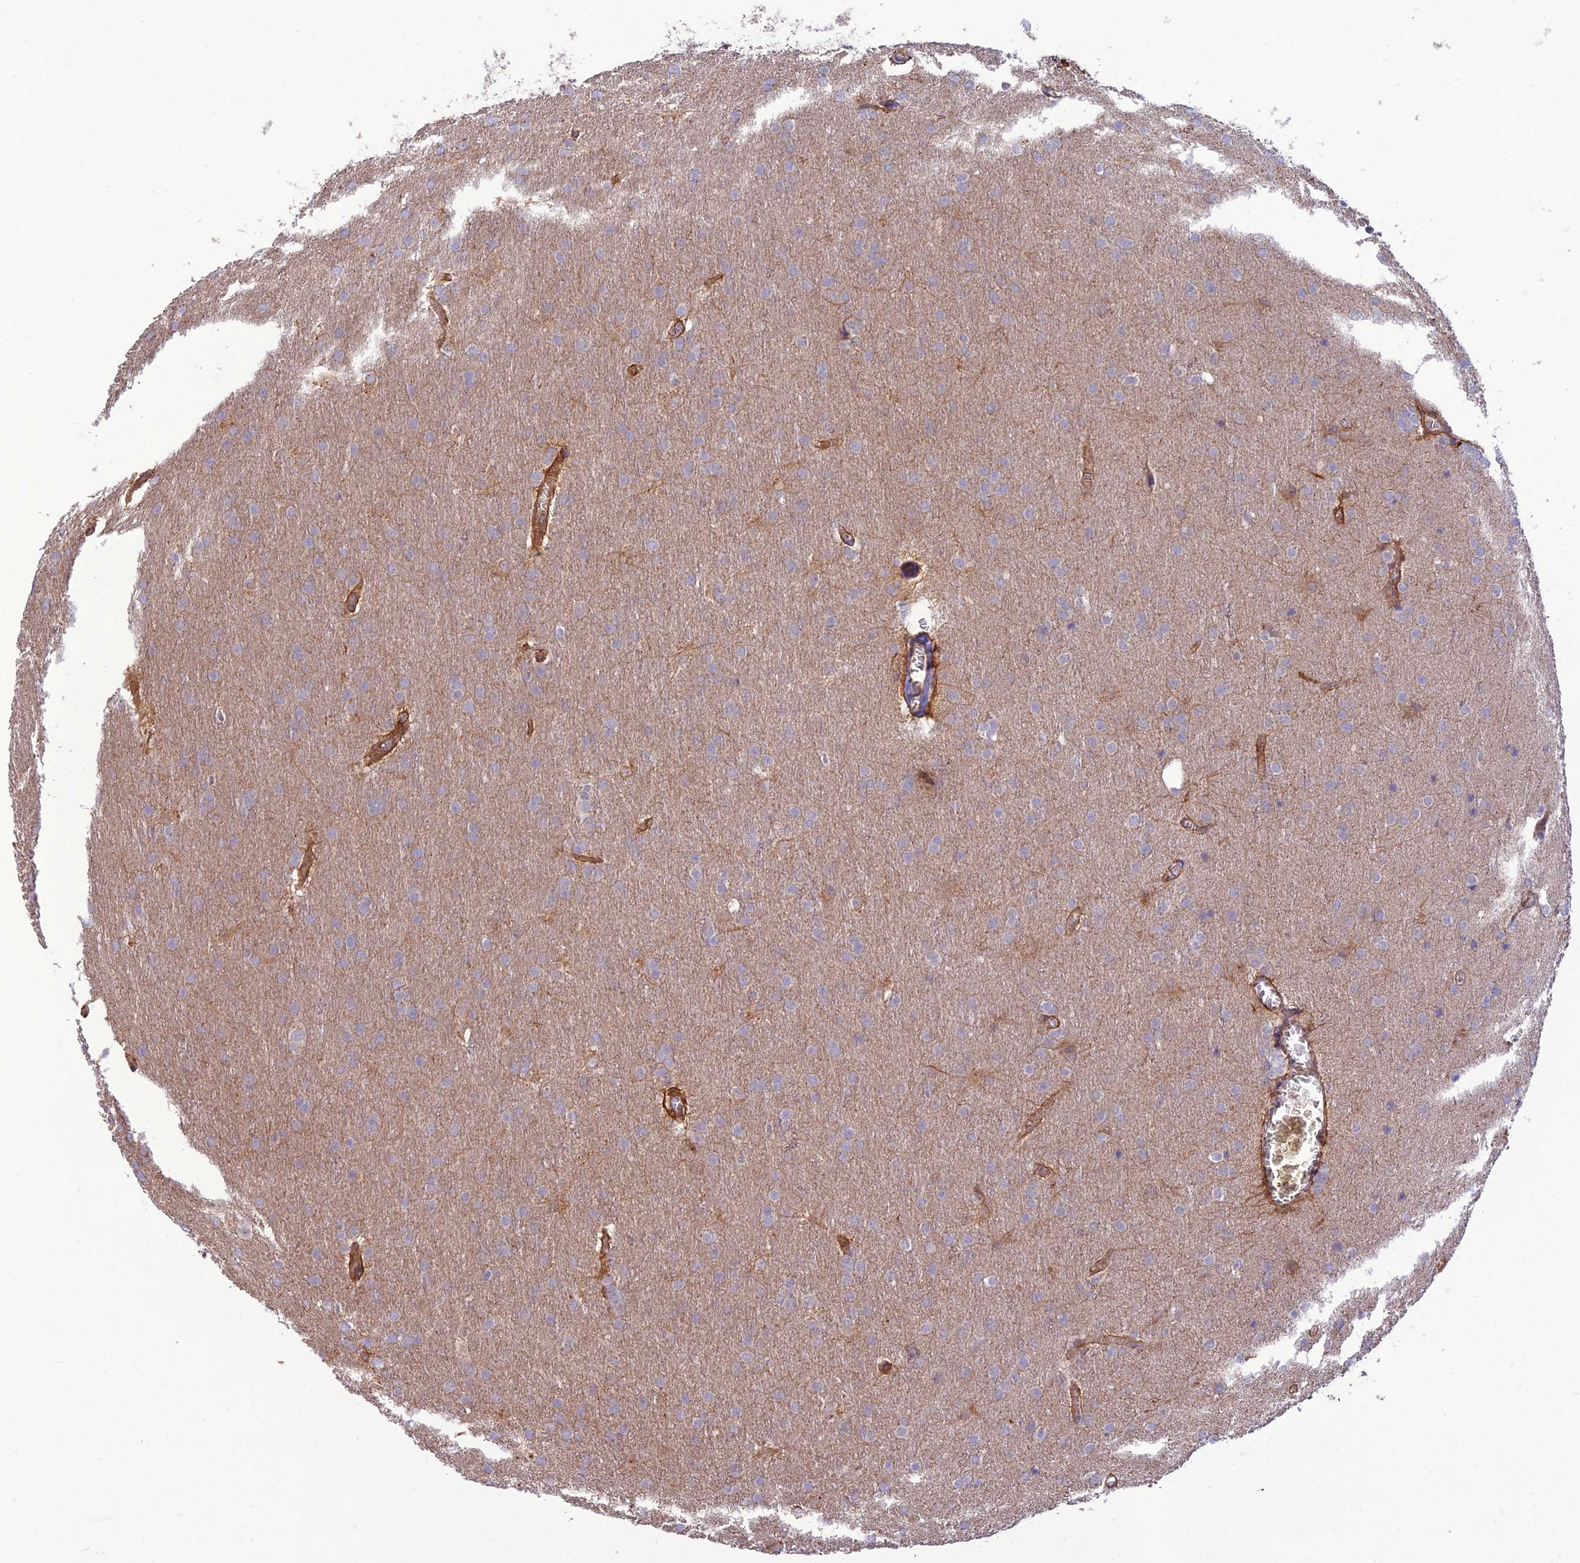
{"staining": {"intensity": "negative", "quantity": "none", "location": "none"}, "tissue": "glioma", "cell_type": "Tumor cells", "image_type": "cancer", "snomed": [{"axis": "morphology", "description": "Glioma, malignant, Low grade"}, {"axis": "topography", "description": "Brain"}], "caption": "Low-grade glioma (malignant) was stained to show a protein in brown. There is no significant positivity in tumor cells.", "gene": "HPSE2", "patient": {"sex": "female", "age": 32}}